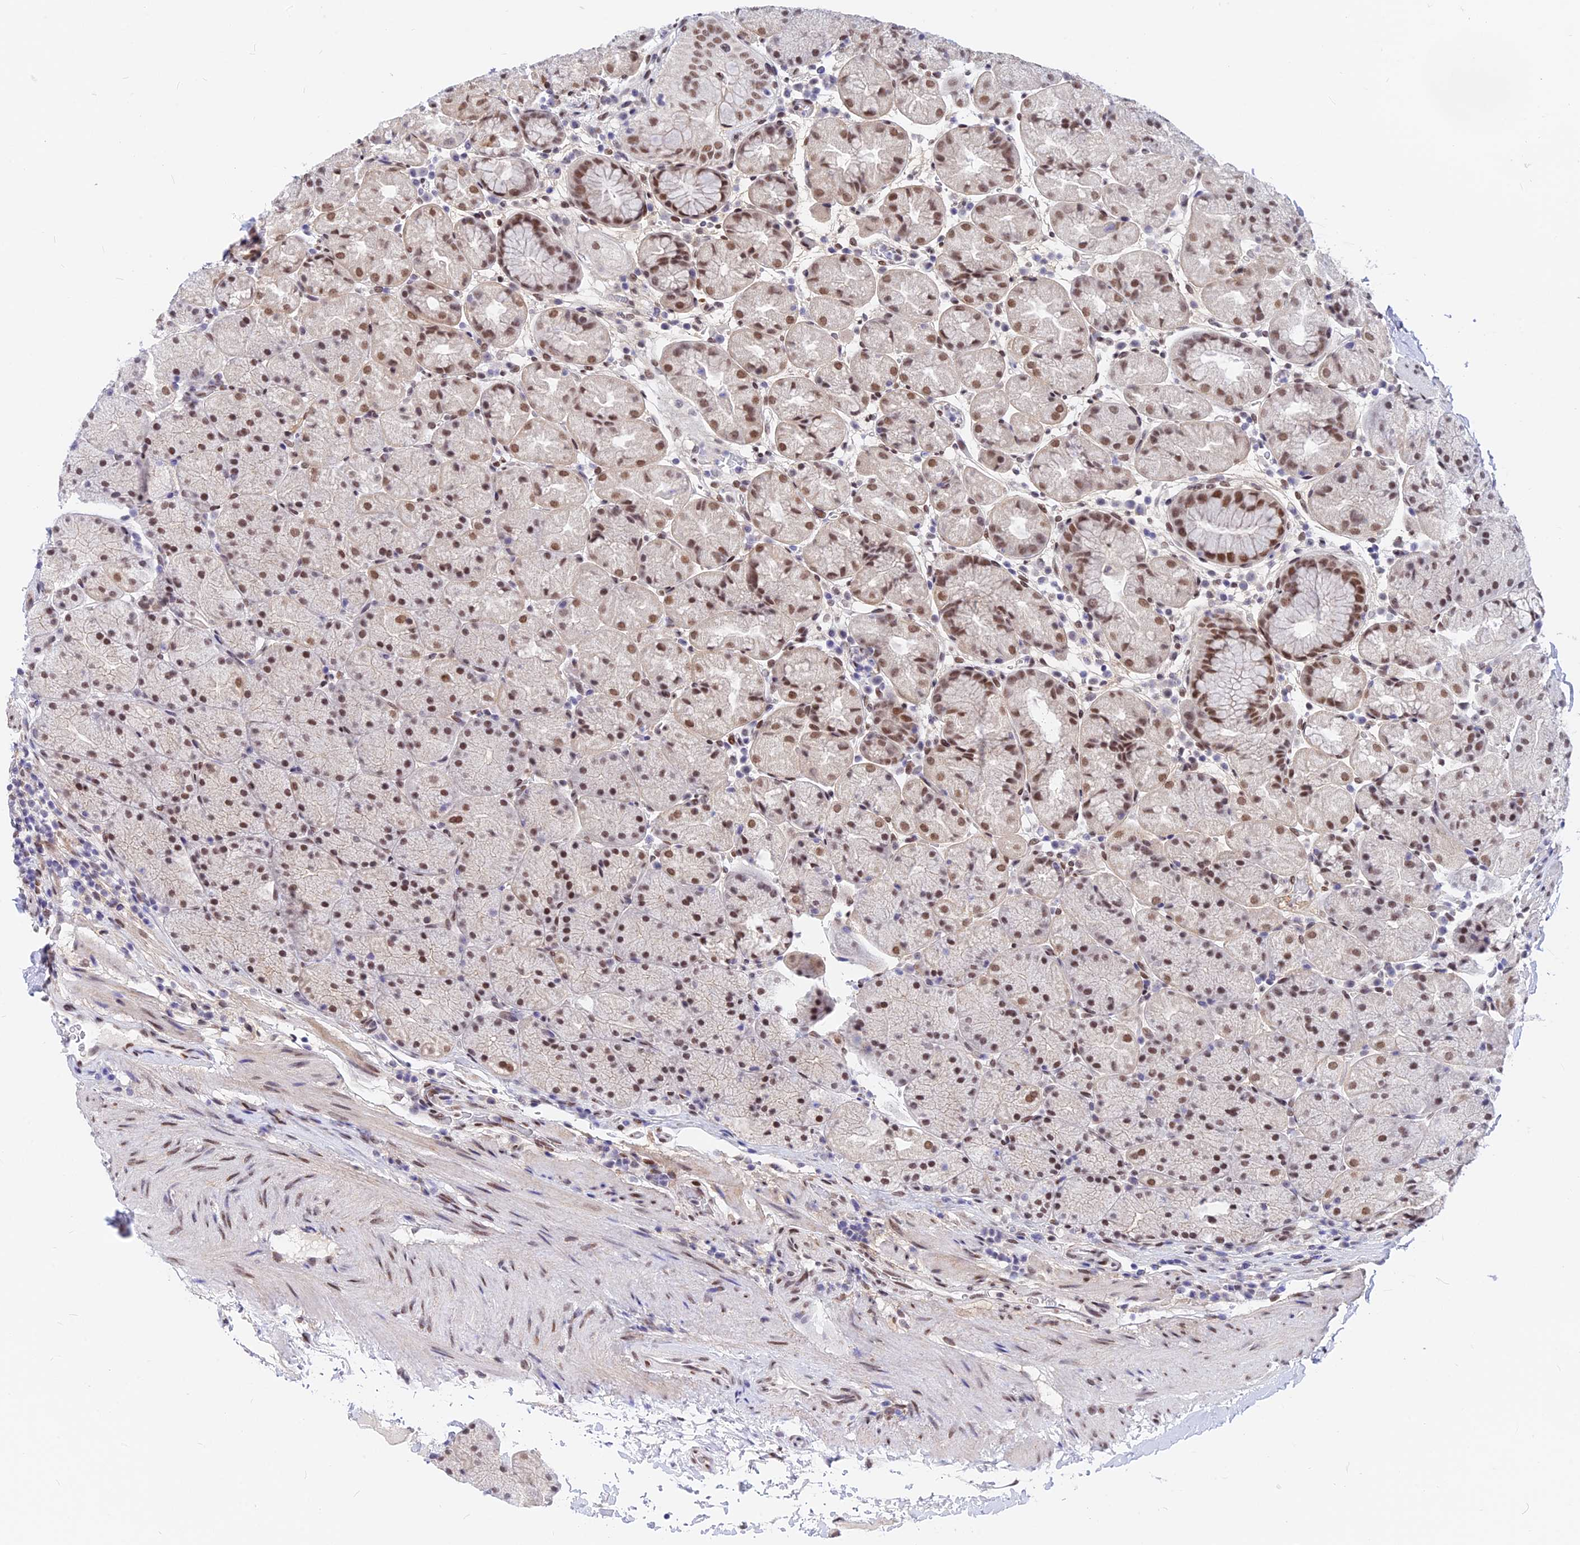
{"staining": {"intensity": "moderate", "quantity": ">75%", "location": "nuclear"}, "tissue": "stomach", "cell_type": "Glandular cells", "image_type": "normal", "snomed": [{"axis": "morphology", "description": "Normal tissue, NOS"}, {"axis": "topography", "description": "Stomach, upper"}, {"axis": "topography", "description": "Stomach, lower"}], "caption": "Moderate nuclear expression is appreciated in approximately >75% of glandular cells in benign stomach.", "gene": "KCTD13", "patient": {"sex": "male", "age": 67}}